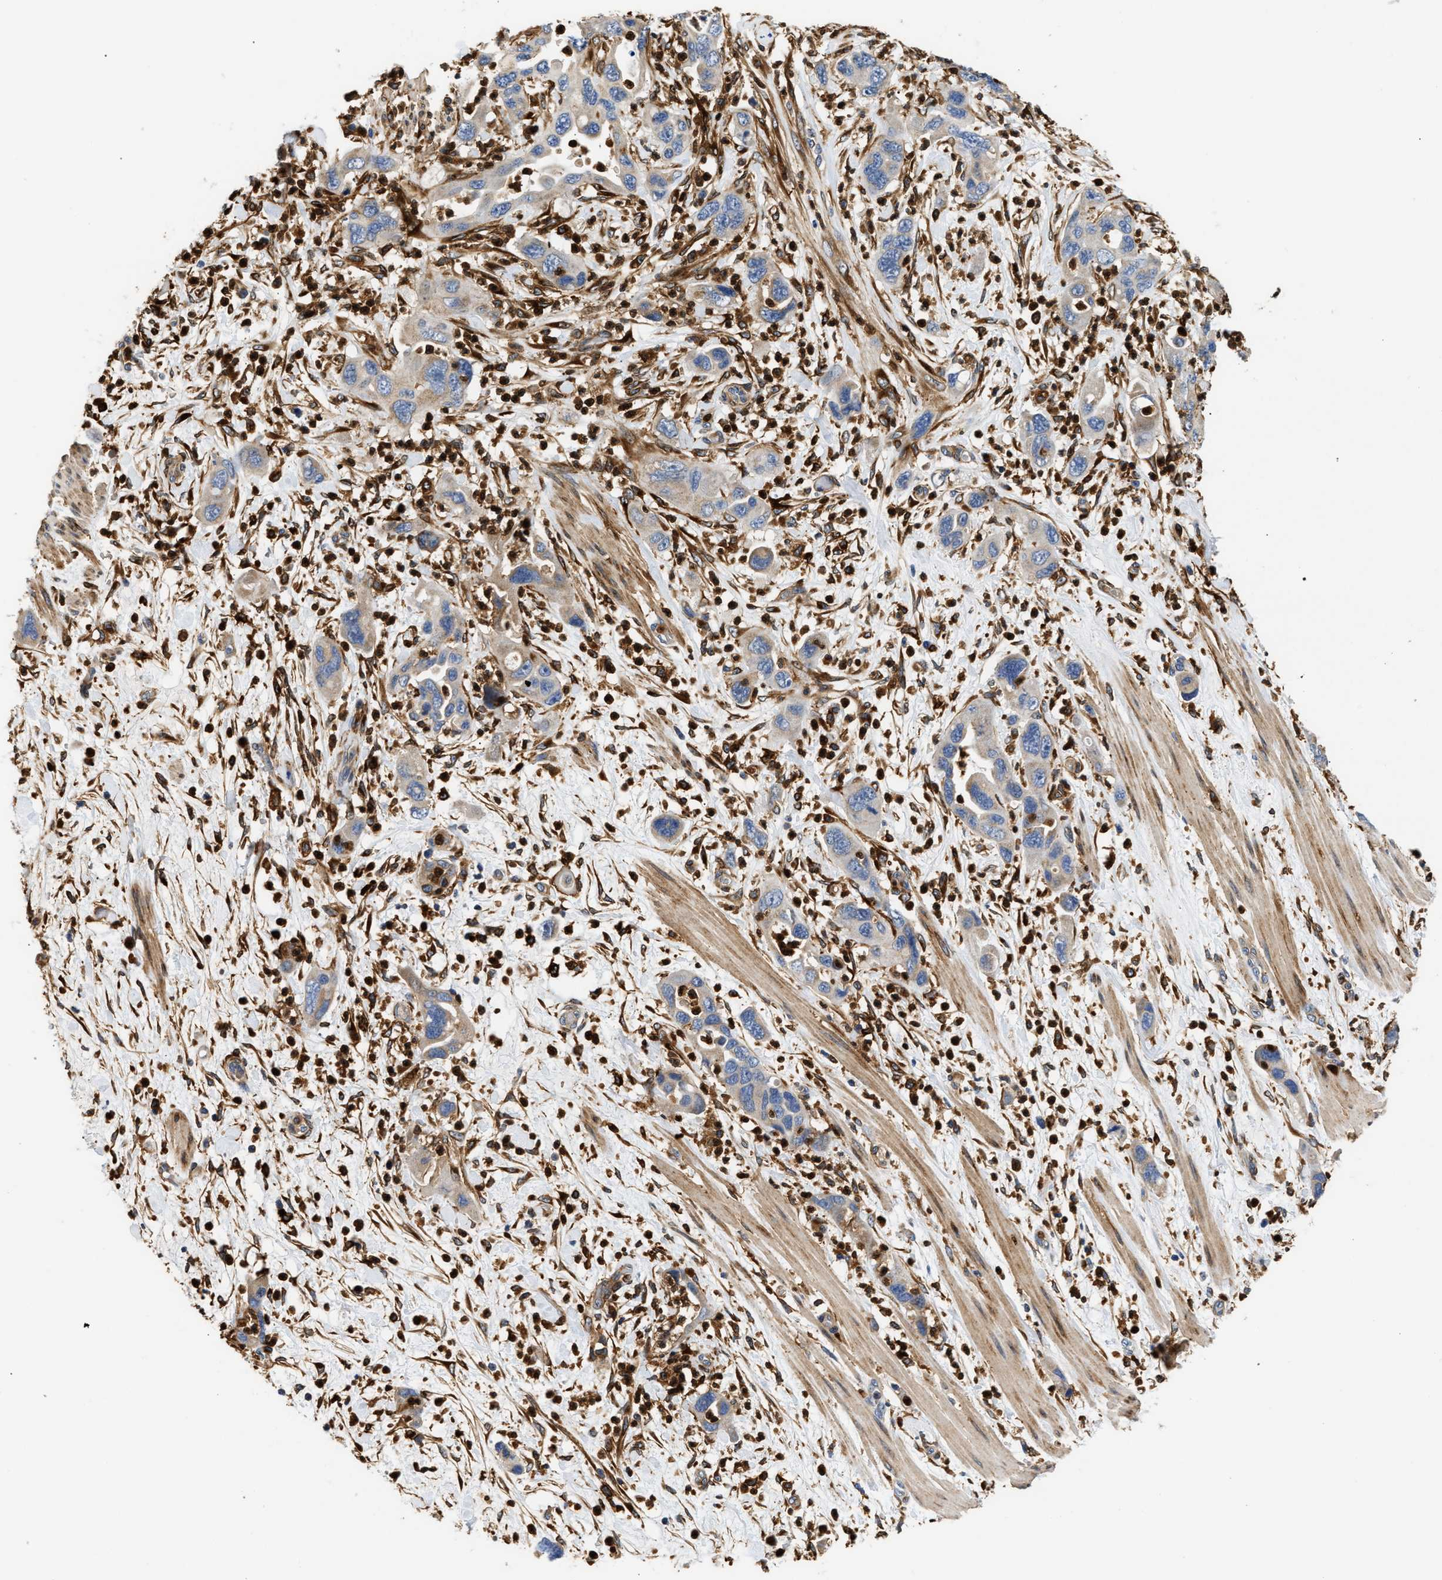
{"staining": {"intensity": "moderate", "quantity": "<25%", "location": "cytoplasmic/membranous"}, "tissue": "pancreatic cancer", "cell_type": "Tumor cells", "image_type": "cancer", "snomed": [{"axis": "morphology", "description": "Adenocarcinoma, NOS"}, {"axis": "topography", "description": "Pancreas"}], "caption": "High-power microscopy captured an immunohistochemistry (IHC) micrograph of pancreatic cancer, revealing moderate cytoplasmic/membranous staining in approximately <25% of tumor cells.", "gene": "RAB31", "patient": {"sex": "female", "age": 71}}